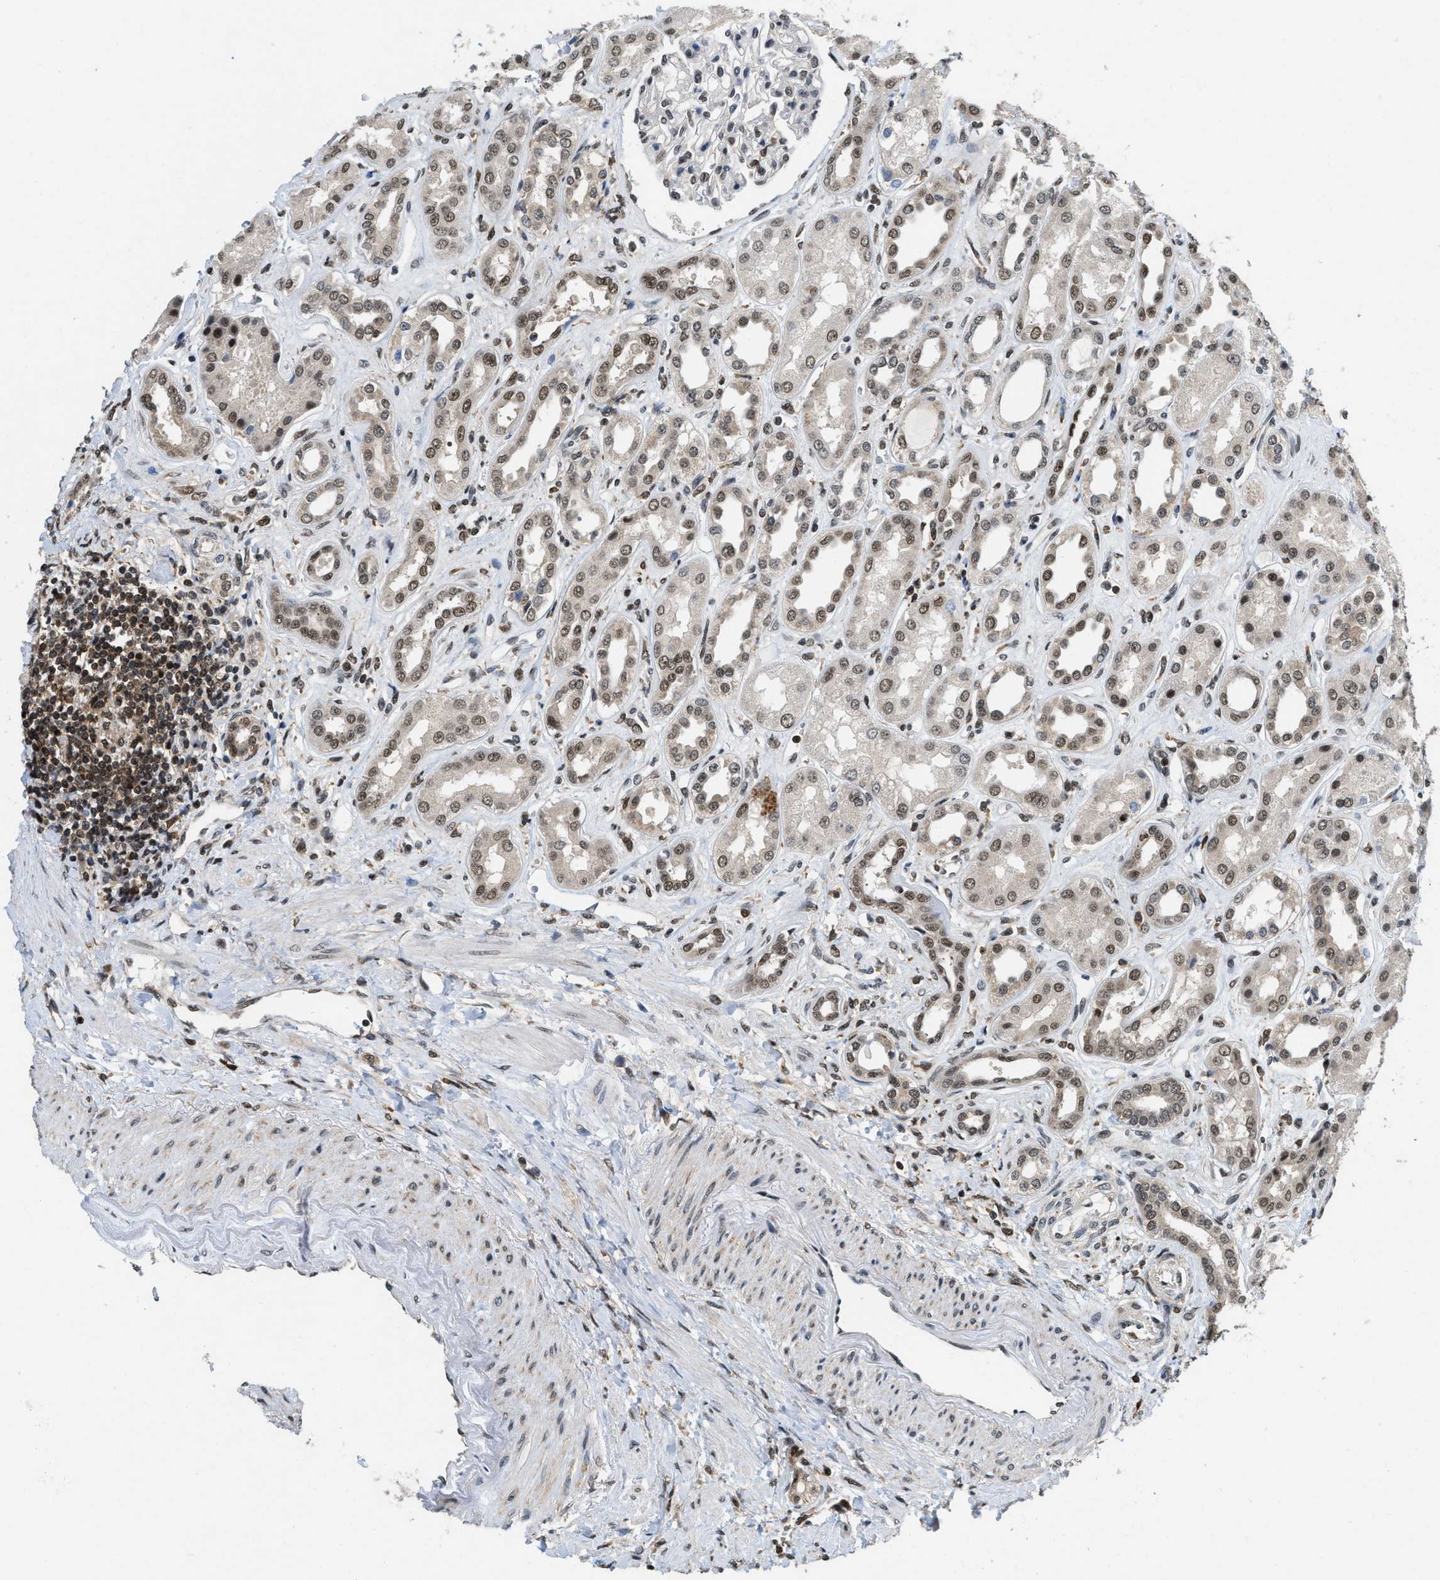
{"staining": {"intensity": "weak", "quantity": "<25%", "location": "nuclear"}, "tissue": "kidney", "cell_type": "Cells in glomeruli", "image_type": "normal", "snomed": [{"axis": "morphology", "description": "Normal tissue, NOS"}, {"axis": "topography", "description": "Kidney"}], "caption": "Immunohistochemistry (IHC) photomicrograph of benign kidney stained for a protein (brown), which demonstrates no expression in cells in glomeruli.", "gene": "ATF7IP", "patient": {"sex": "male", "age": 59}}